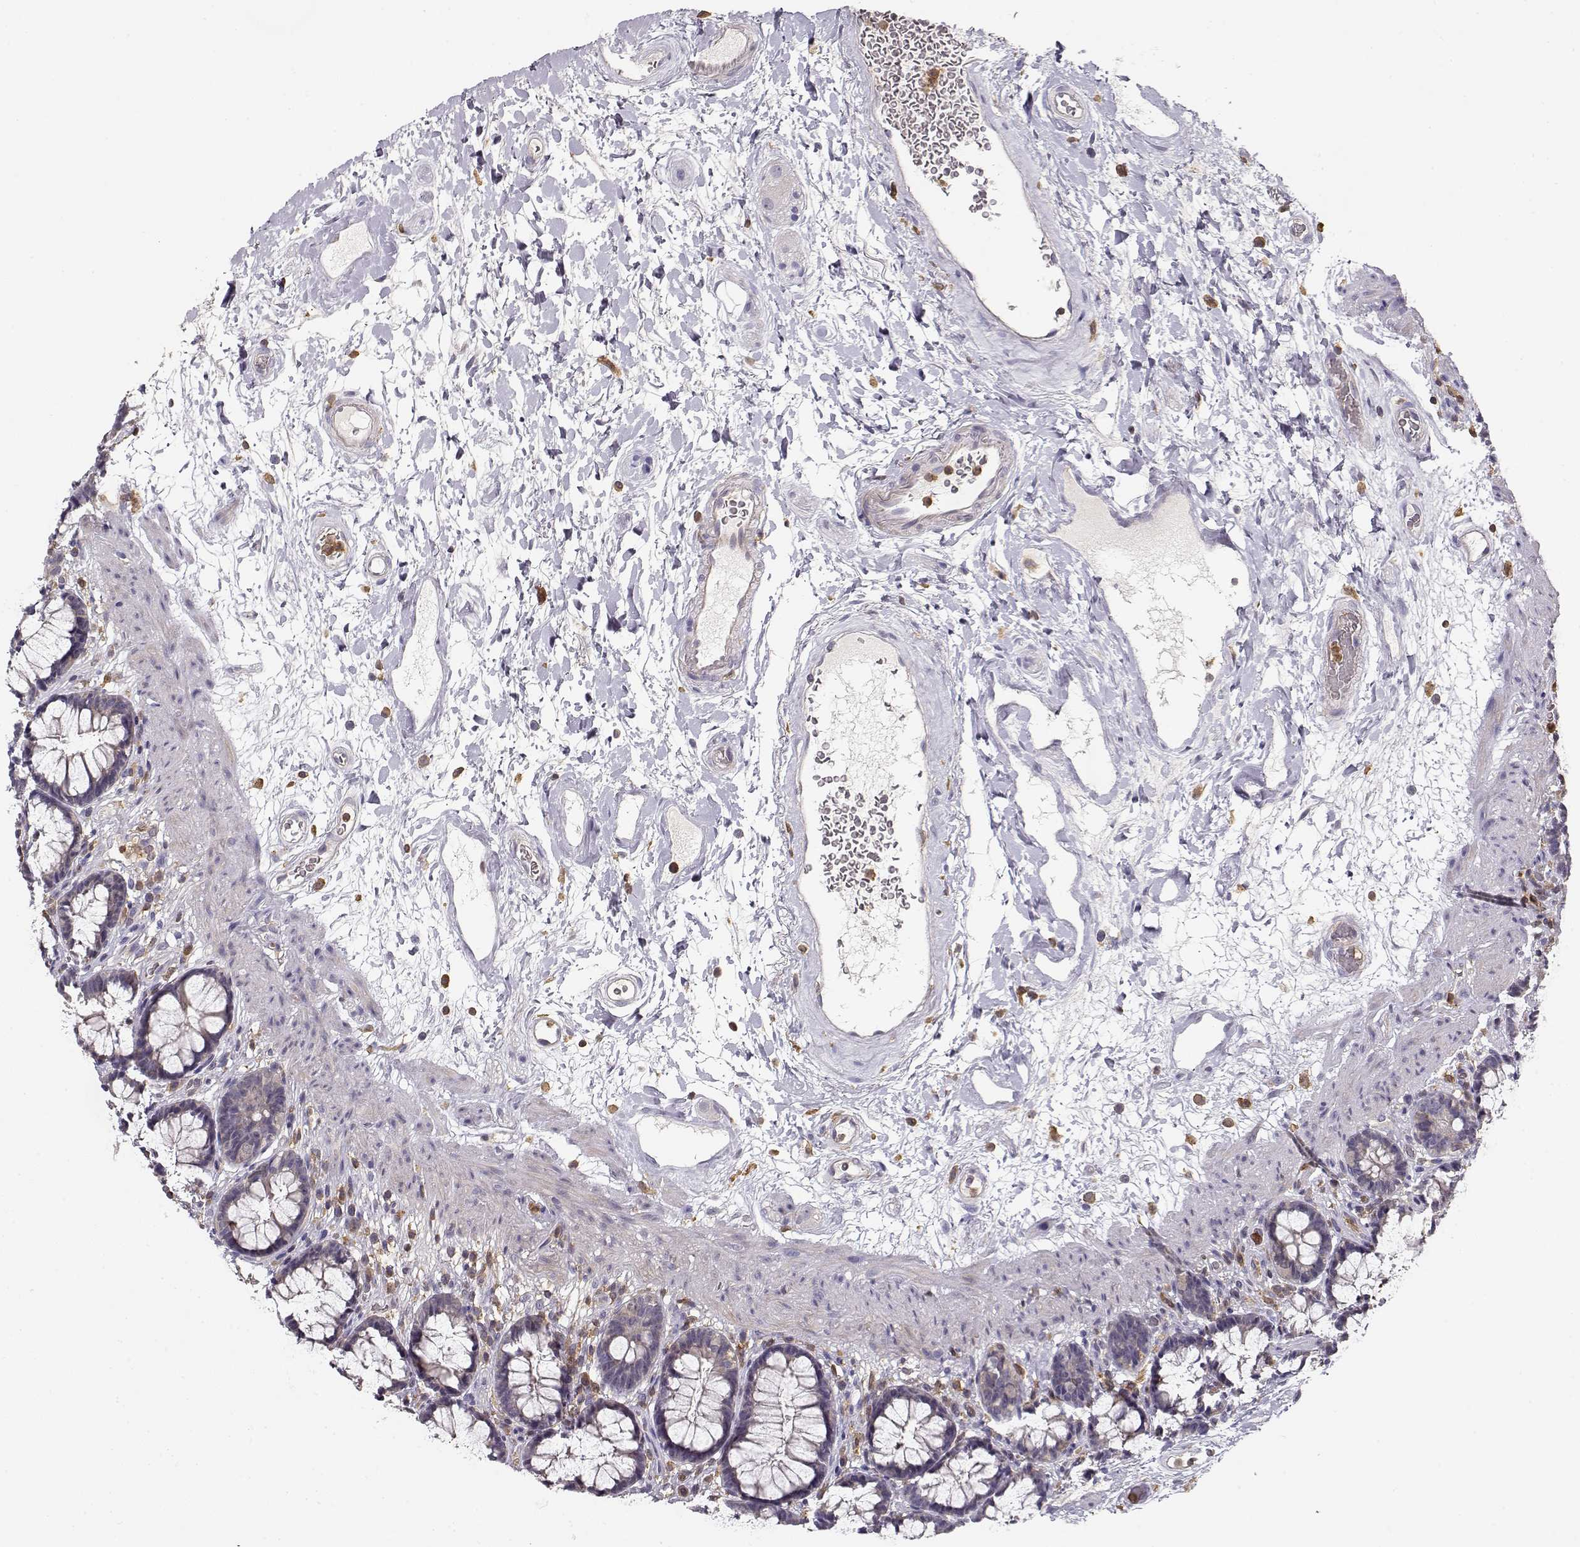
{"staining": {"intensity": "negative", "quantity": "none", "location": "none"}, "tissue": "rectum", "cell_type": "Glandular cells", "image_type": "normal", "snomed": [{"axis": "morphology", "description": "Normal tissue, NOS"}, {"axis": "topography", "description": "Rectum"}], "caption": "DAB immunohistochemical staining of benign rectum reveals no significant positivity in glandular cells.", "gene": "VAV1", "patient": {"sex": "male", "age": 72}}